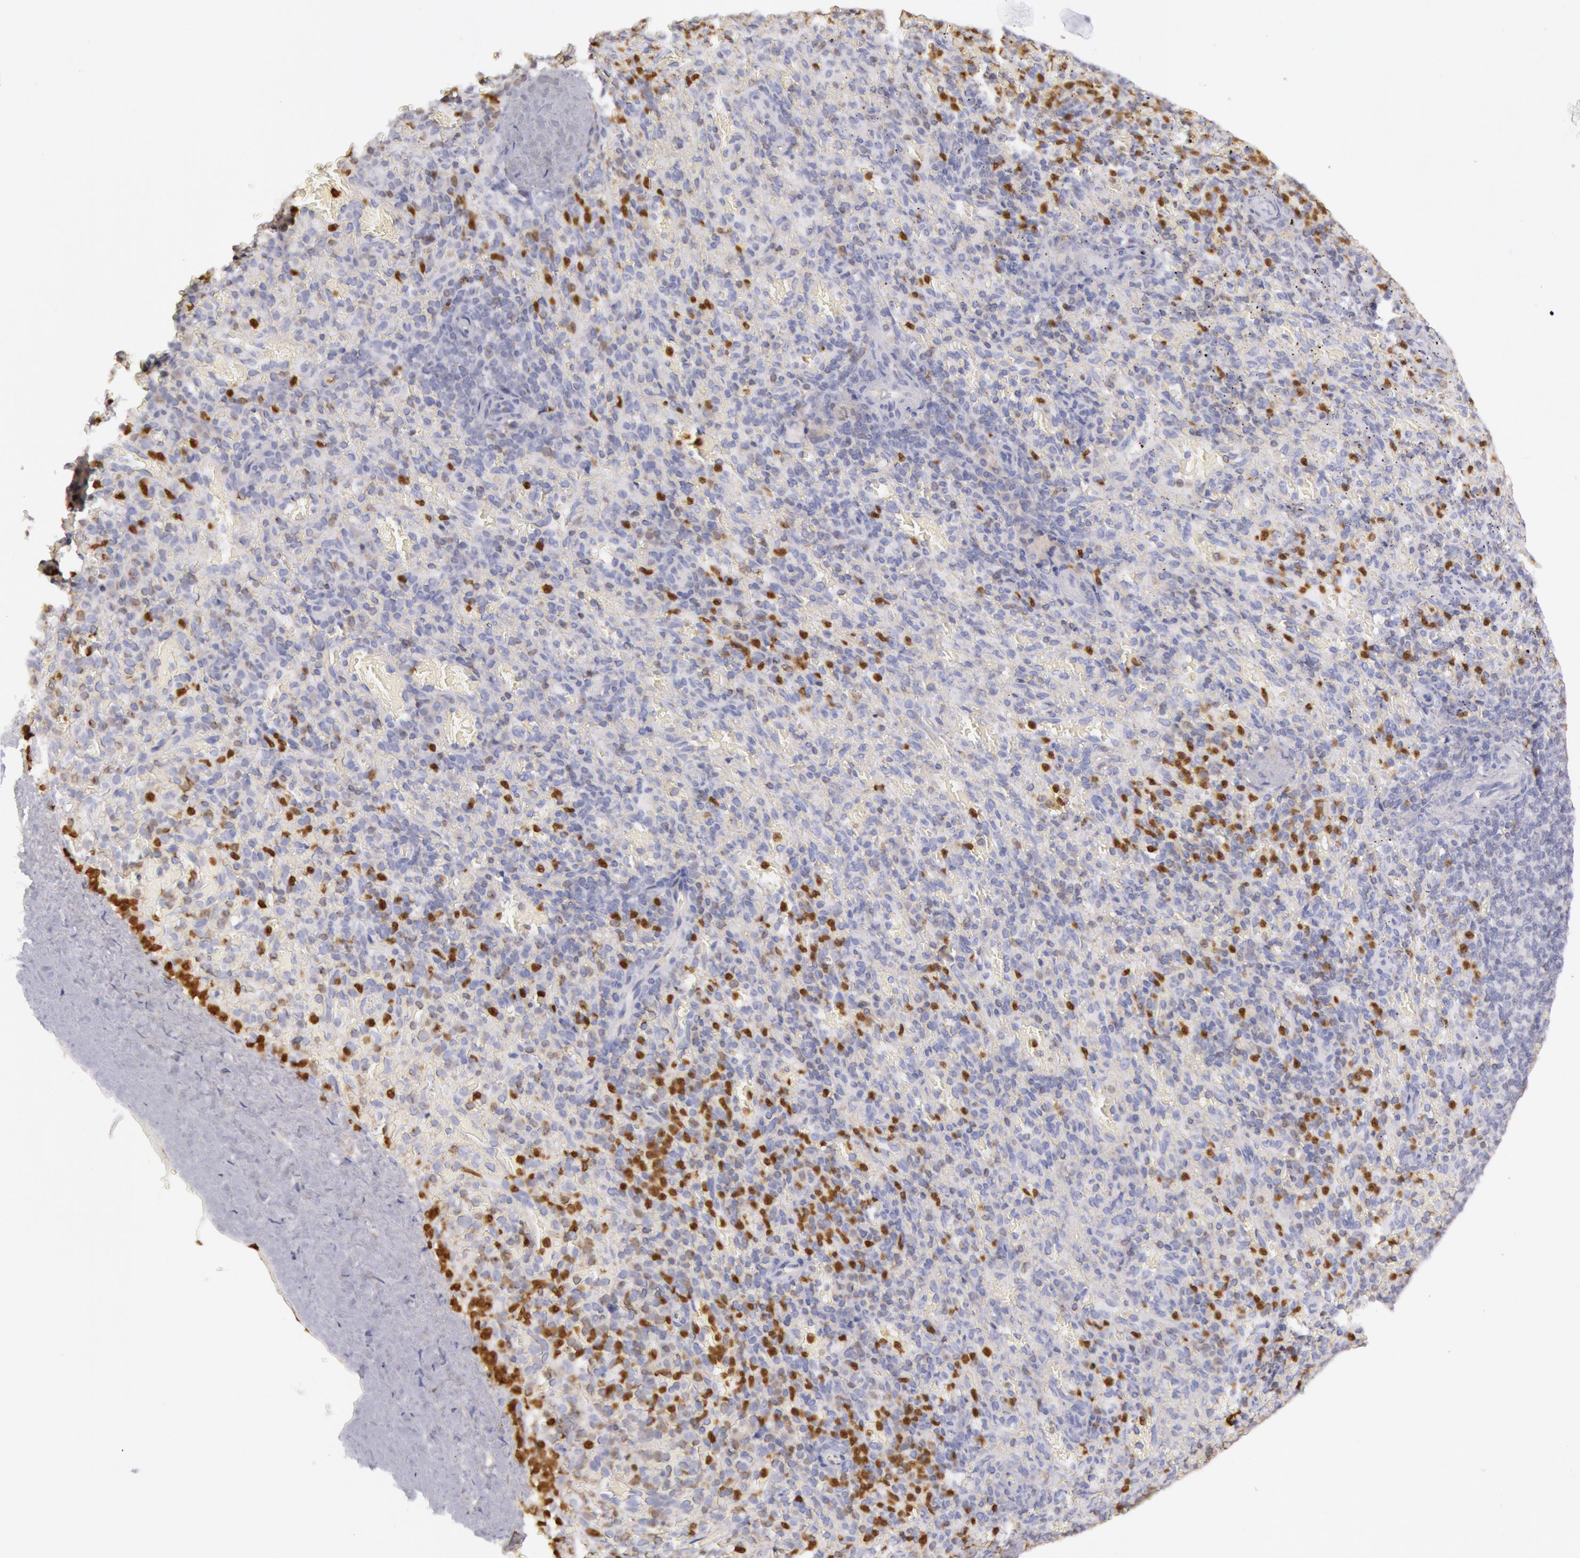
{"staining": {"intensity": "moderate", "quantity": "25%-75%", "location": "cytoplasmic/membranous,nuclear"}, "tissue": "spleen", "cell_type": "Cells in red pulp", "image_type": "normal", "snomed": [{"axis": "morphology", "description": "Normal tissue, NOS"}, {"axis": "topography", "description": "Spleen"}], "caption": "This photomicrograph reveals immunohistochemistry staining of normal spleen, with medium moderate cytoplasmic/membranous,nuclear positivity in approximately 25%-75% of cells in red pulp.", "gene": "RAB27A", "patient": {"sex": "female", "age": 50}}